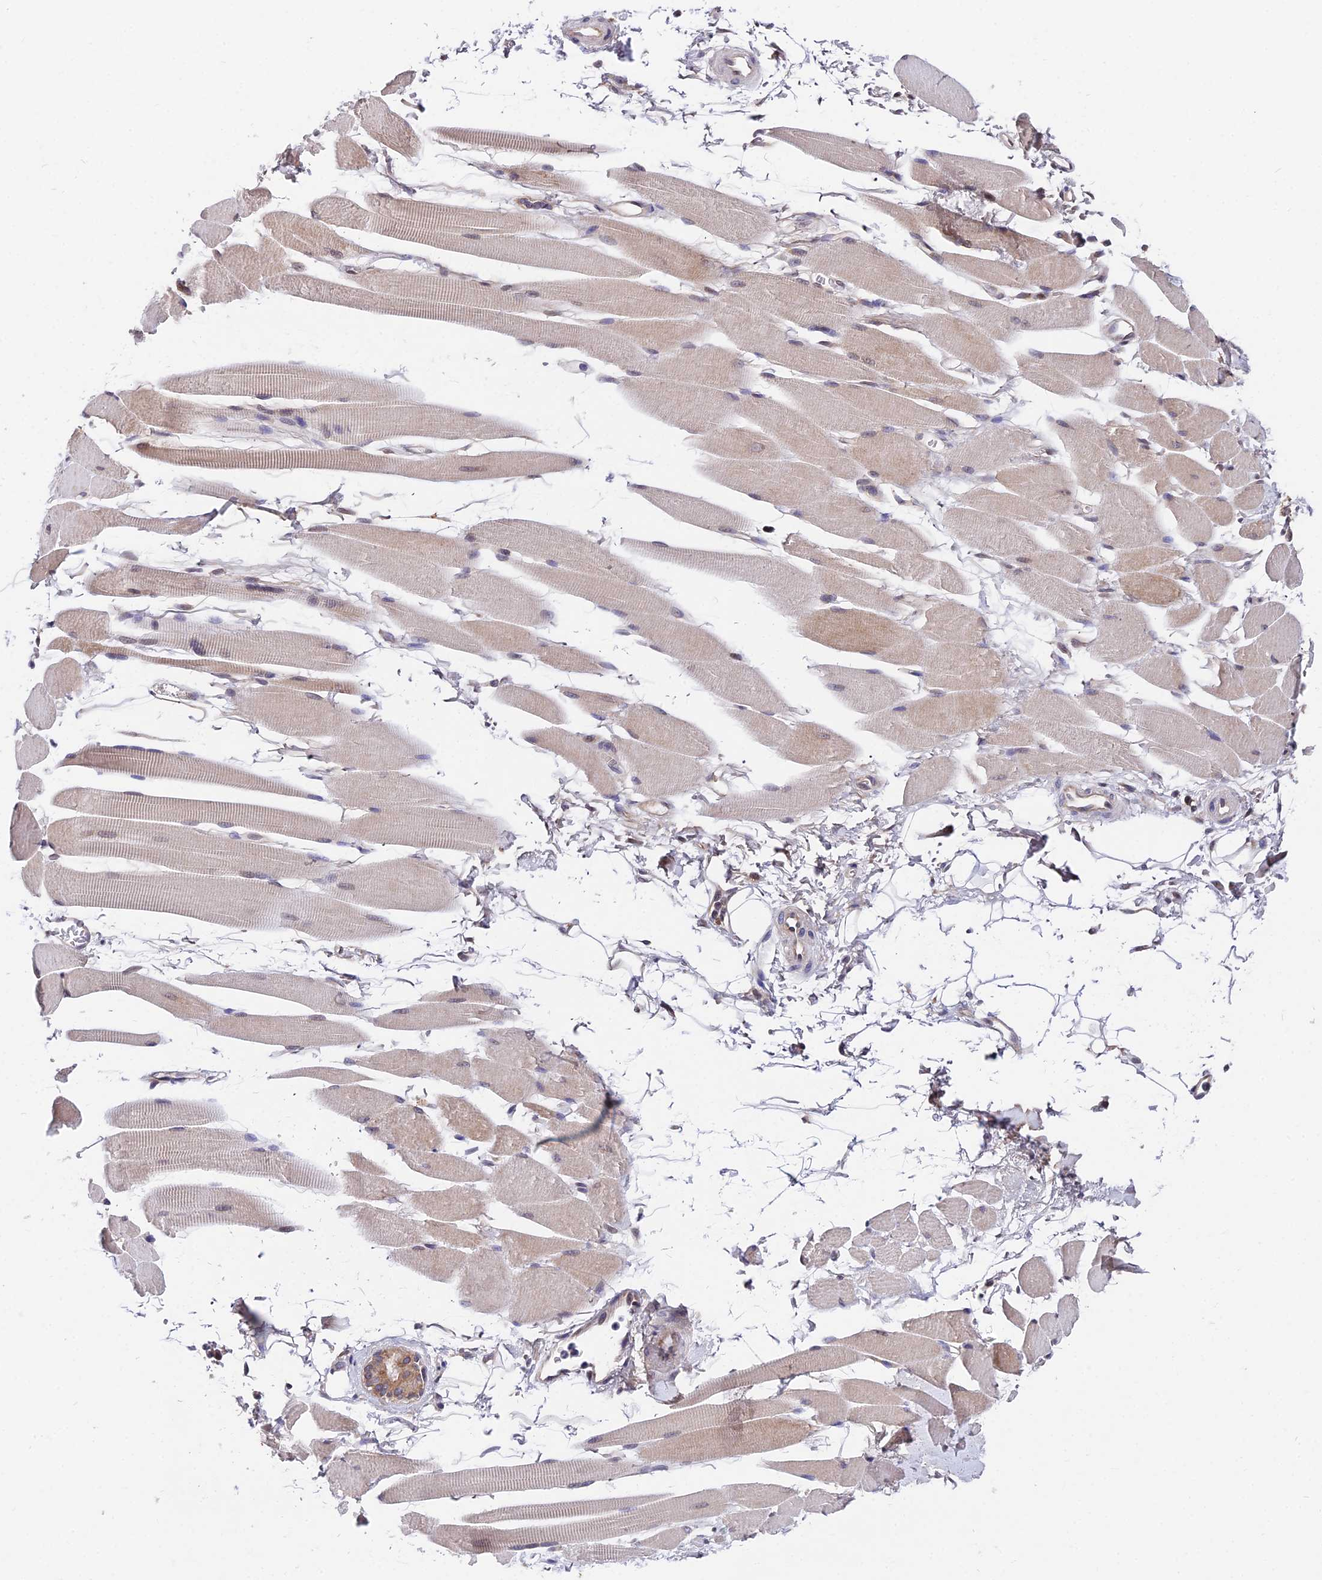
{"staining": {"intensity": "weak", "quantity": "25%-75%", "location": "cytoplasmic/membranous,nuclear"}, "tissue": "skeletal muscle", "cell_type": "Myocytes", "image_type": "normal", "snomed": [{"axis": "morphology", "description": "Normal tissue, NOS"}, {"axis": "topography", "description": "Skeletal muscle"}, {"axis": "topography", "description": "Oral tissue"}, {"axis": "topography", "description": "Peripheral nerve tissue"}], "caption": "This micrograph demonstrates immunohistochemistry staining of normal skeletal muscle, with low weak cytoplasmic/membranous,nuclear staining in approximately 25%-75% of myocytes.", "gene": "INPP4A", "patient": {"sex": "female", "age": 84}}